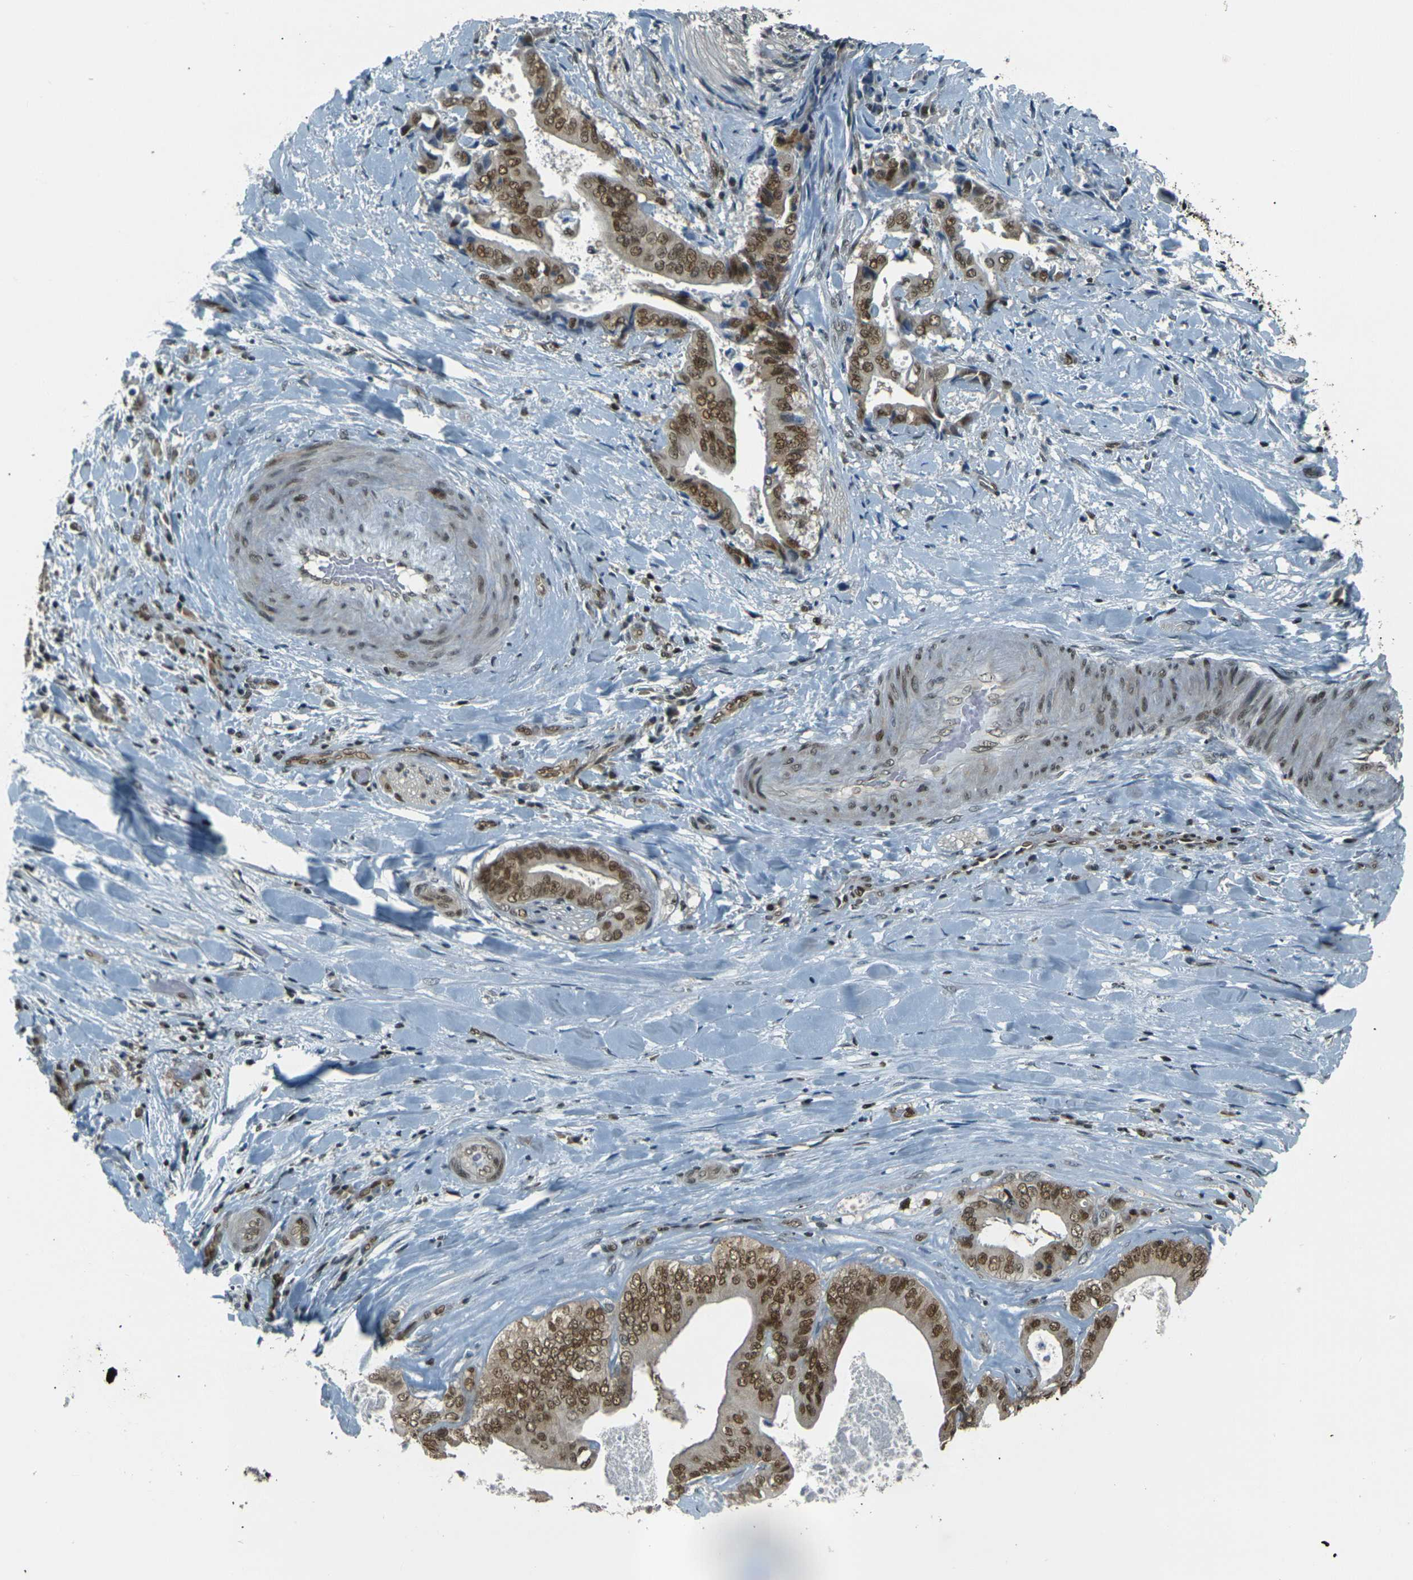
{"staining": {"intensity": "moderate", "quantity": ">75%", "location": "nuclear"}, "tissue": "liver cancer", "cell_type": "Tumor cells", "image_type": "cancer", "snomed": [{"axis": "morphology", "description": "Cholangiocarcinoma"}, {"axis": "topography", "description": "Liver"}], "caption": "Protein expression by IHC shows moderate nuclear expression in approximately >75% of tumor cells in liver cancer (cholangiocarcinoma). (DAB (3,3'-diaminobenzidine) IHC with brightfield microscopy, high magnification).", "gene": "NHEJ1", "patient": {"sex": "male", "age": 58}}